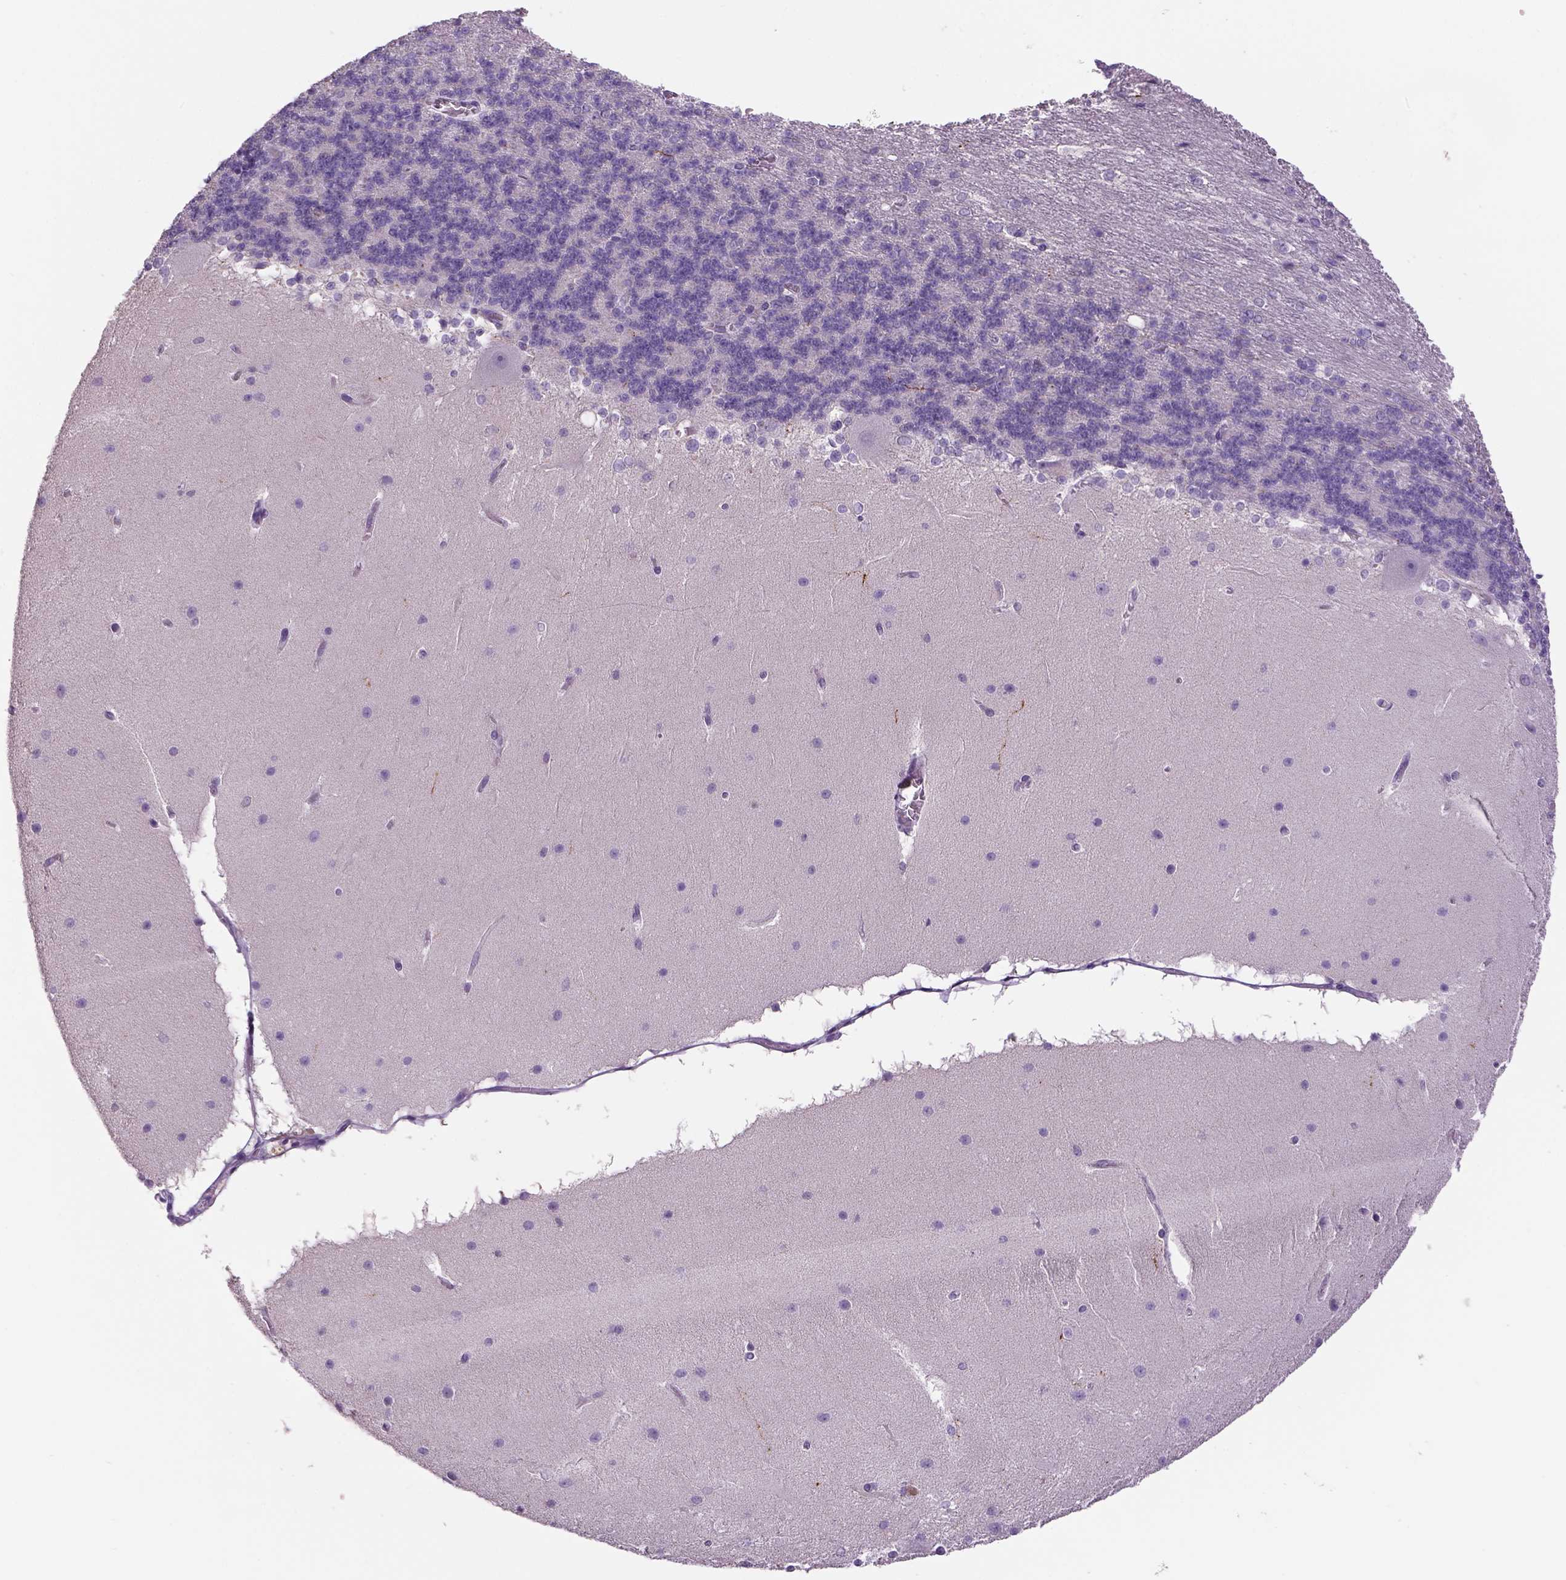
{"staining": {"intensity": "negative", "quantity": "none", "location": "none"}, "tissue": "cerebellum", "cell_type": "Cells in granular layer", "image_type": "normal", "snomed": [{"axis": "morphology", "description": "Normal tissue, NOS"}, {"axis": "topography", "description": "Cerebellum"}], "caption": "An immunohistochemistry (IHC) histopathology image of benign cerebellum is shown. There is no staining in cells in granular layer of cerebellum. (DAB (3,3'-diaminobenzidine) immunohistochemistry, high magnification).", "gene": "DBH", "patient": {"sex": "female", "age": 19}}